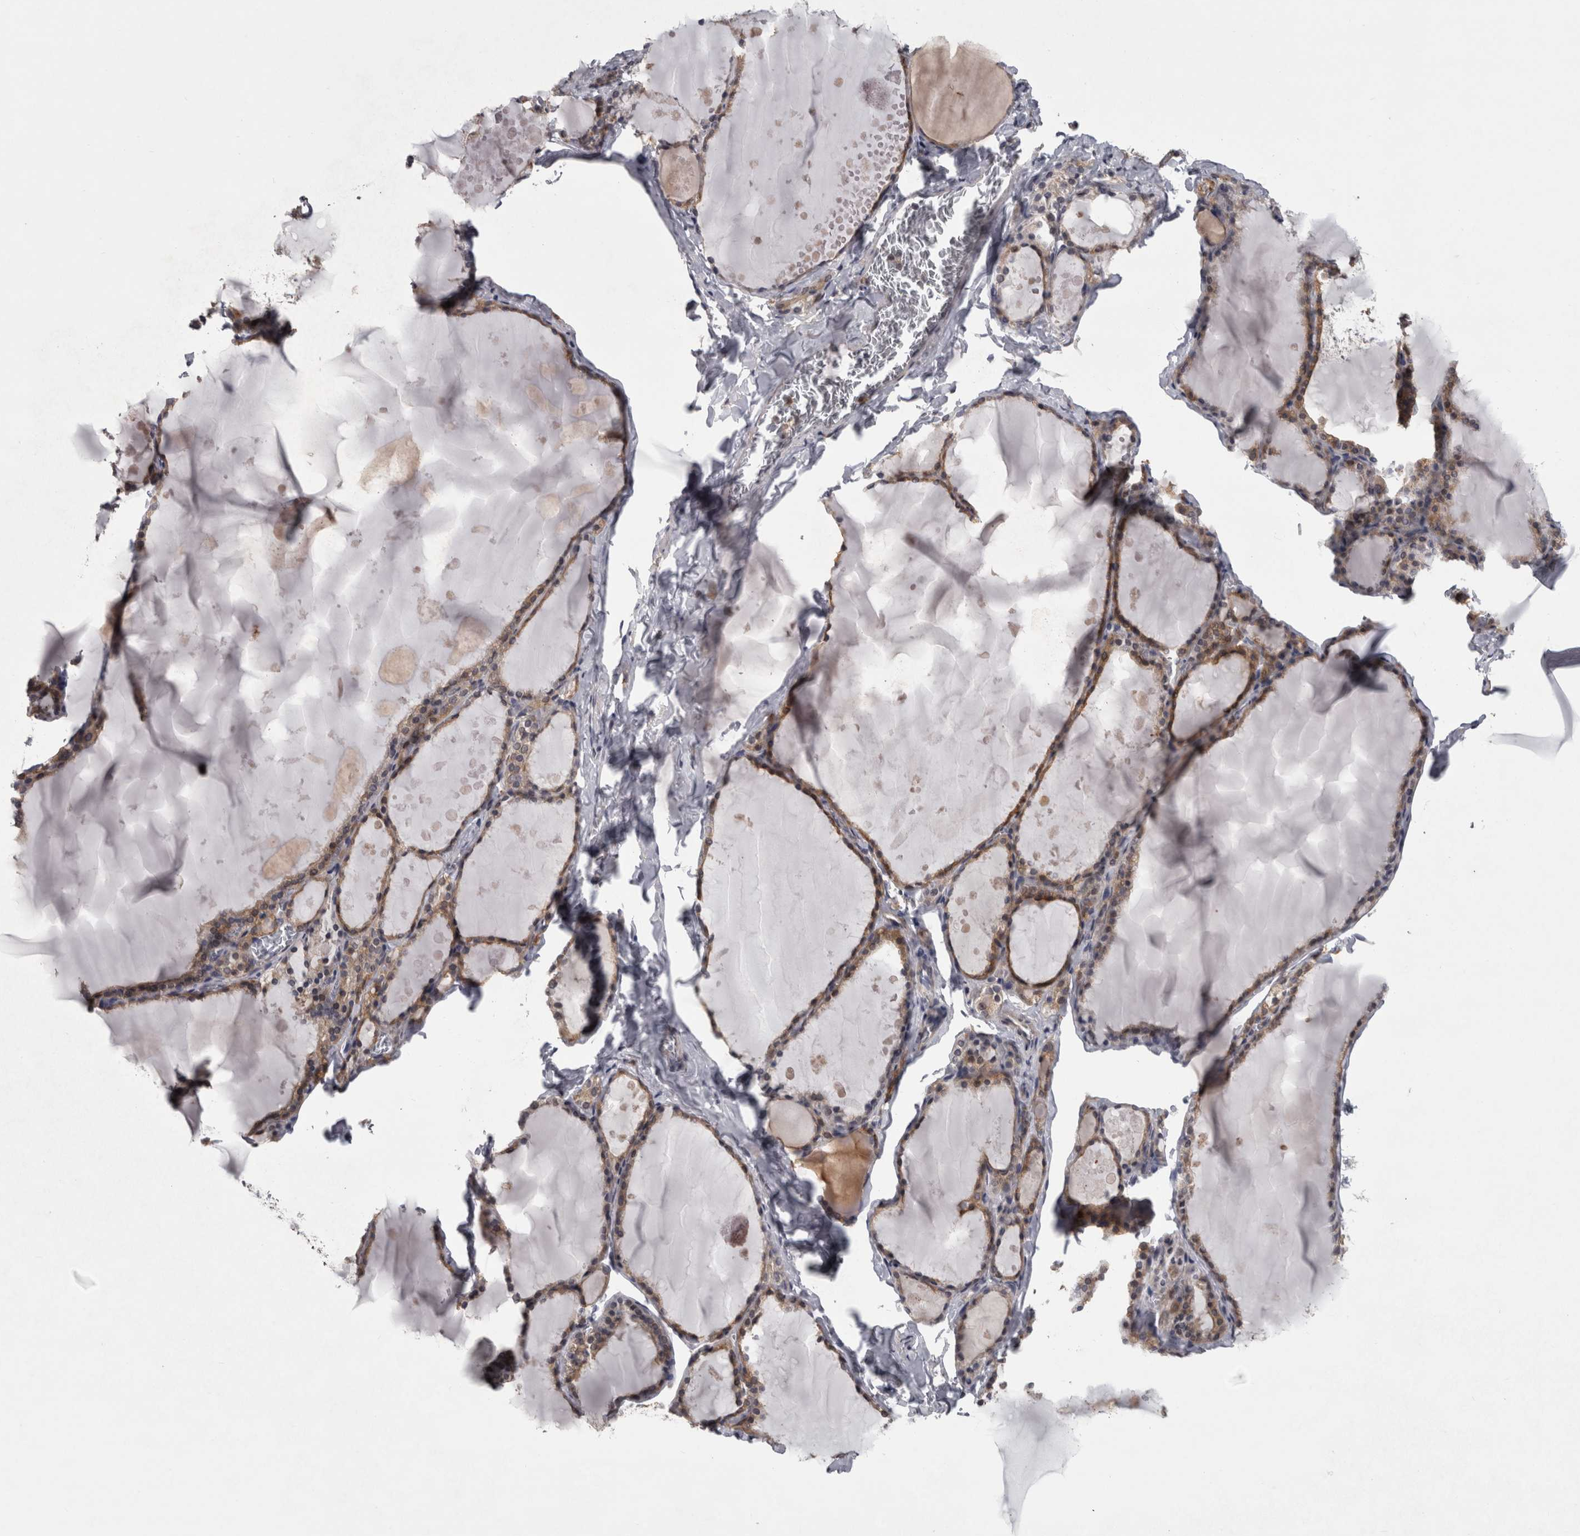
{"staining": {"intensity": "moderate", "quantity": ">75%", "location": "cytoplasmic/membranous"}, "tissue": "thyroid gland", "cell_type": "Glandular cells", "image_type": "normal", "snomed": [{"axis": "morphology", "description": "Normal tissue, NOS"}, {"axis": "topography", "description": "Thyroid gland"}], "caption": "Thyroid gland was stained to show a protein in brown. There is medium levels of moderate cytoplasmic/membranous staining in approximately >75% of glandular cells.", "gene": "PRKCI", "patient": {"sex": "male", "age": 56}}